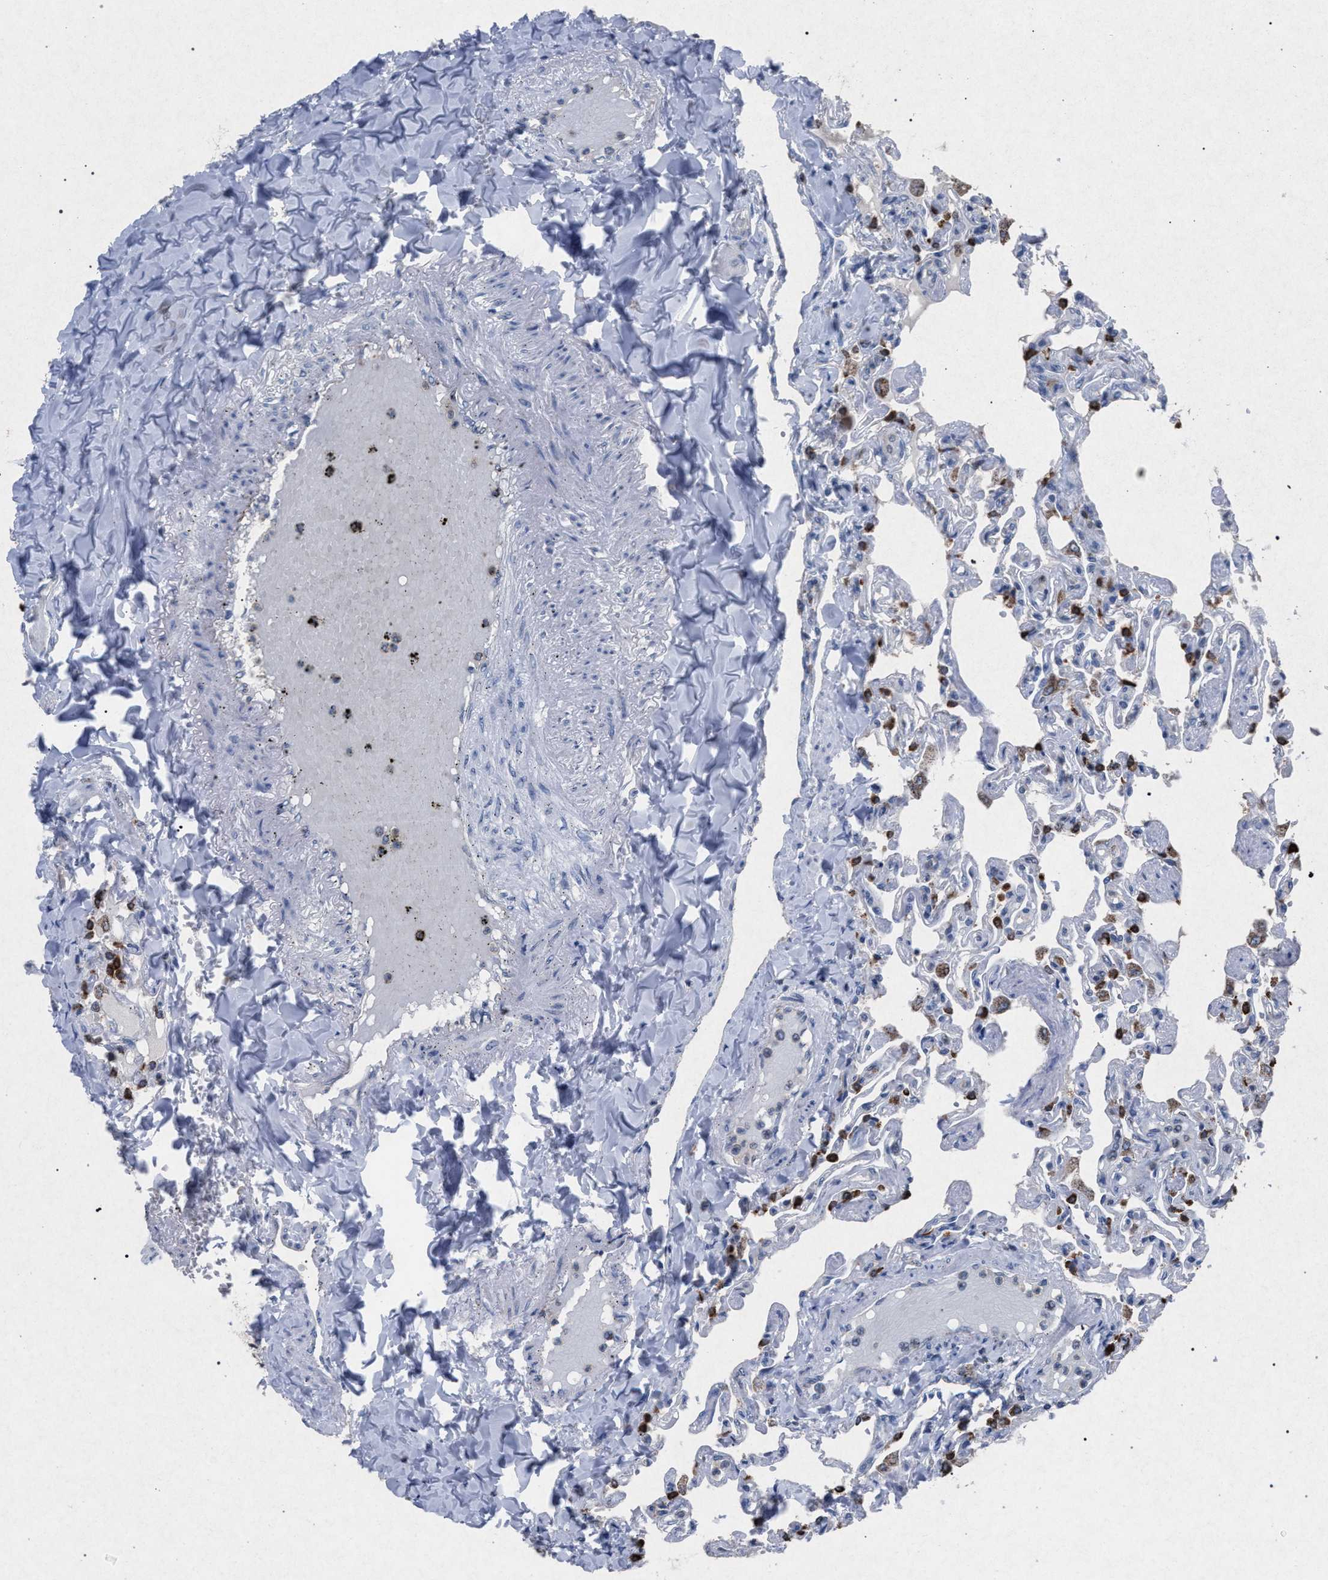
{"staining": {"intensity": "strong", "quantity": "25%-75%", "location": "cytoplasmic/membranous"}, "tissue": "lung", "cell_type": "Alveolar cells", "image_type": "normal", "snomed": [{"axis": "morphology", "description": "Normal tissue, NOS"}, {"axis": "topography", "description": "Lung"}], "caption": "A brown stain shows strong cytoplasmic/membranous expression of a protein in alveolar cells of benign lung.", "gene": "HSD17B4", "patient": {"sex": "male", "age": 21}}